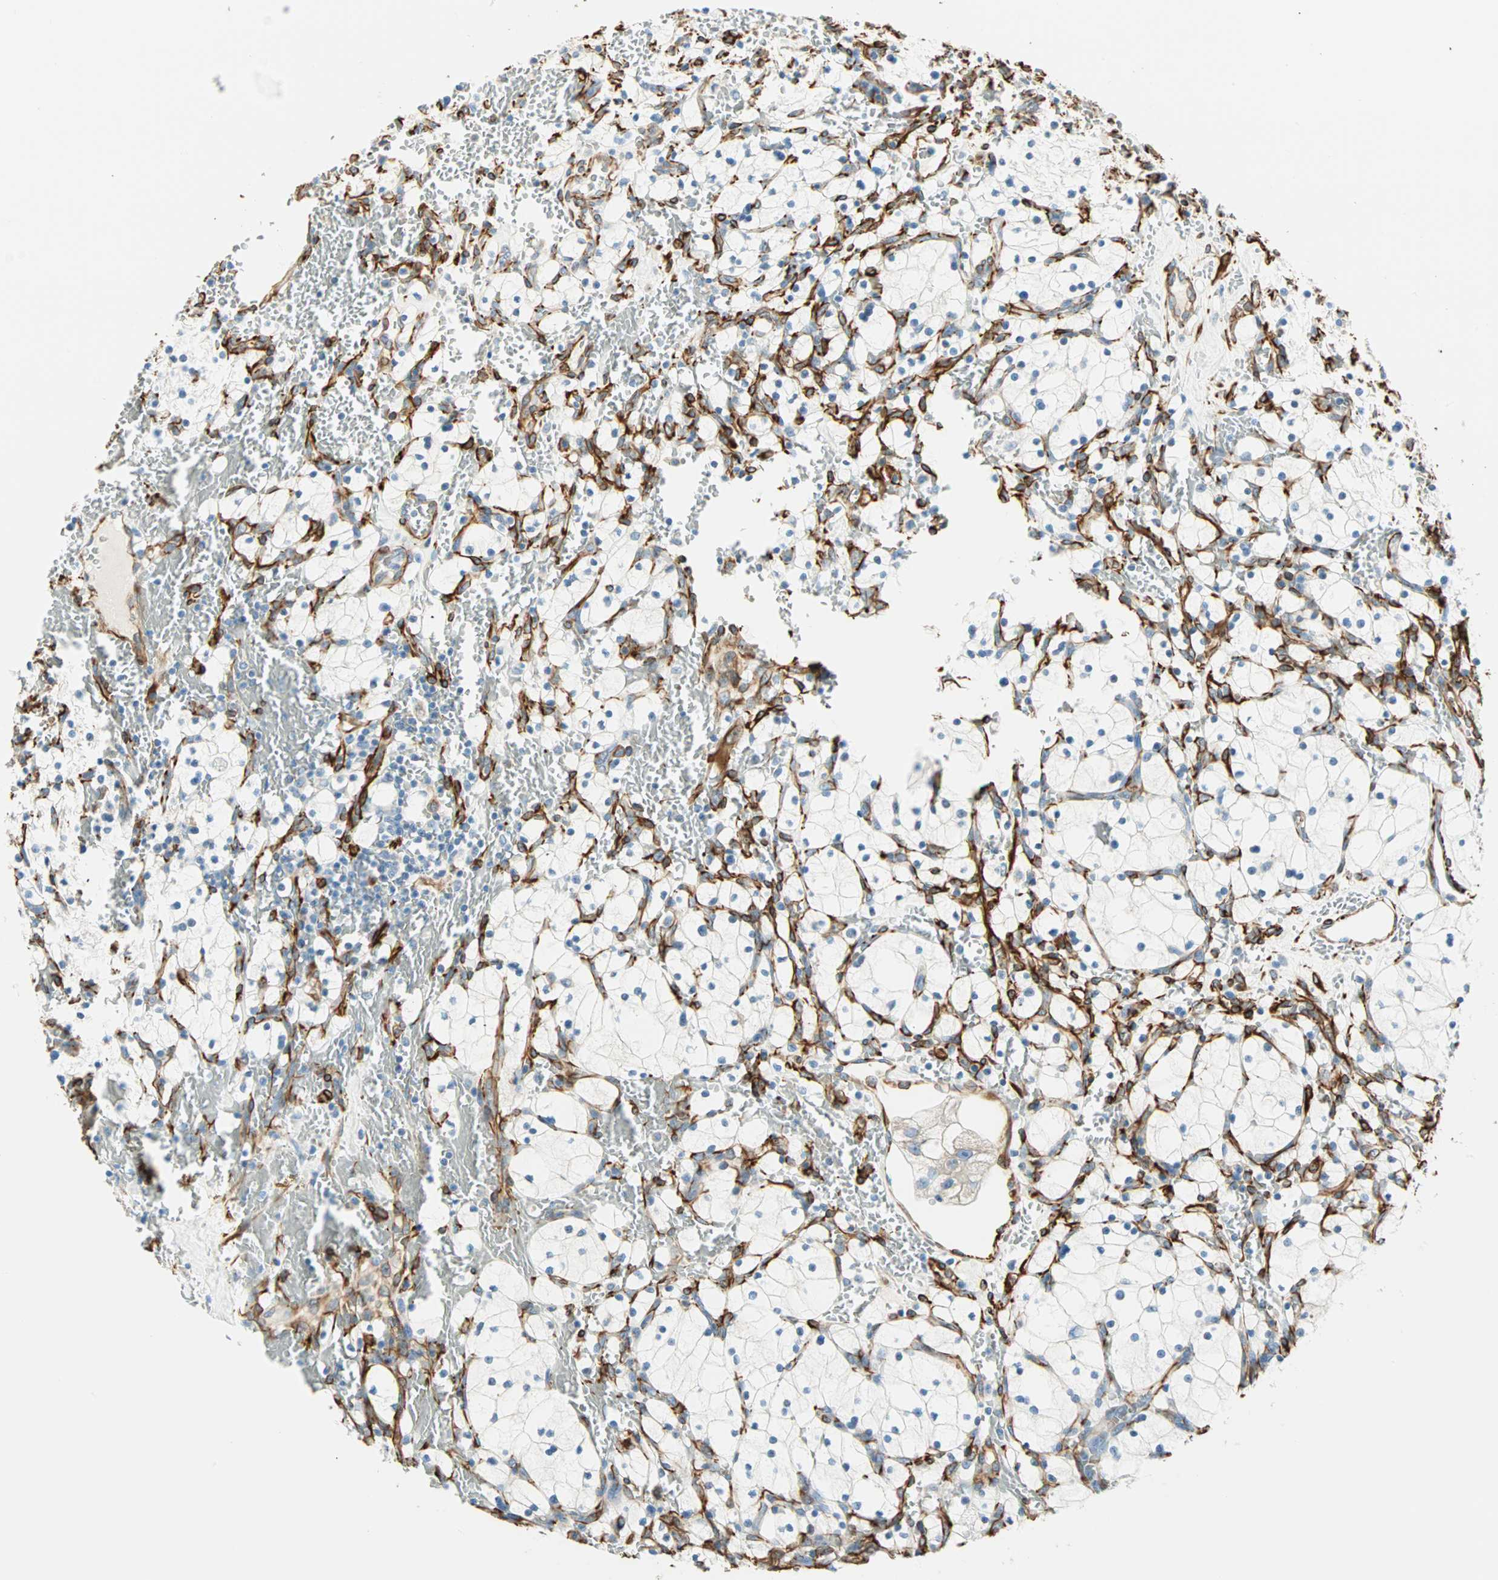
{"staining": {"intensity": "negative", "quantity": "none", "location": "none"}, "tissue": "renal cancer", "cell_type": "Tumor cells", "image_type": "cancer", "snomed": [{"axis": "morphology", "description": "Adenocarcinoma, NOS"}, {"axis": "topography", "description": "Kidney"}], "caption": "Micrograph shows no protein positivity in tumor cells of renal cancer (adenocarcinoma) tissue.", "gene": "NES", "patient": {"sex": "female", "age": 83}}